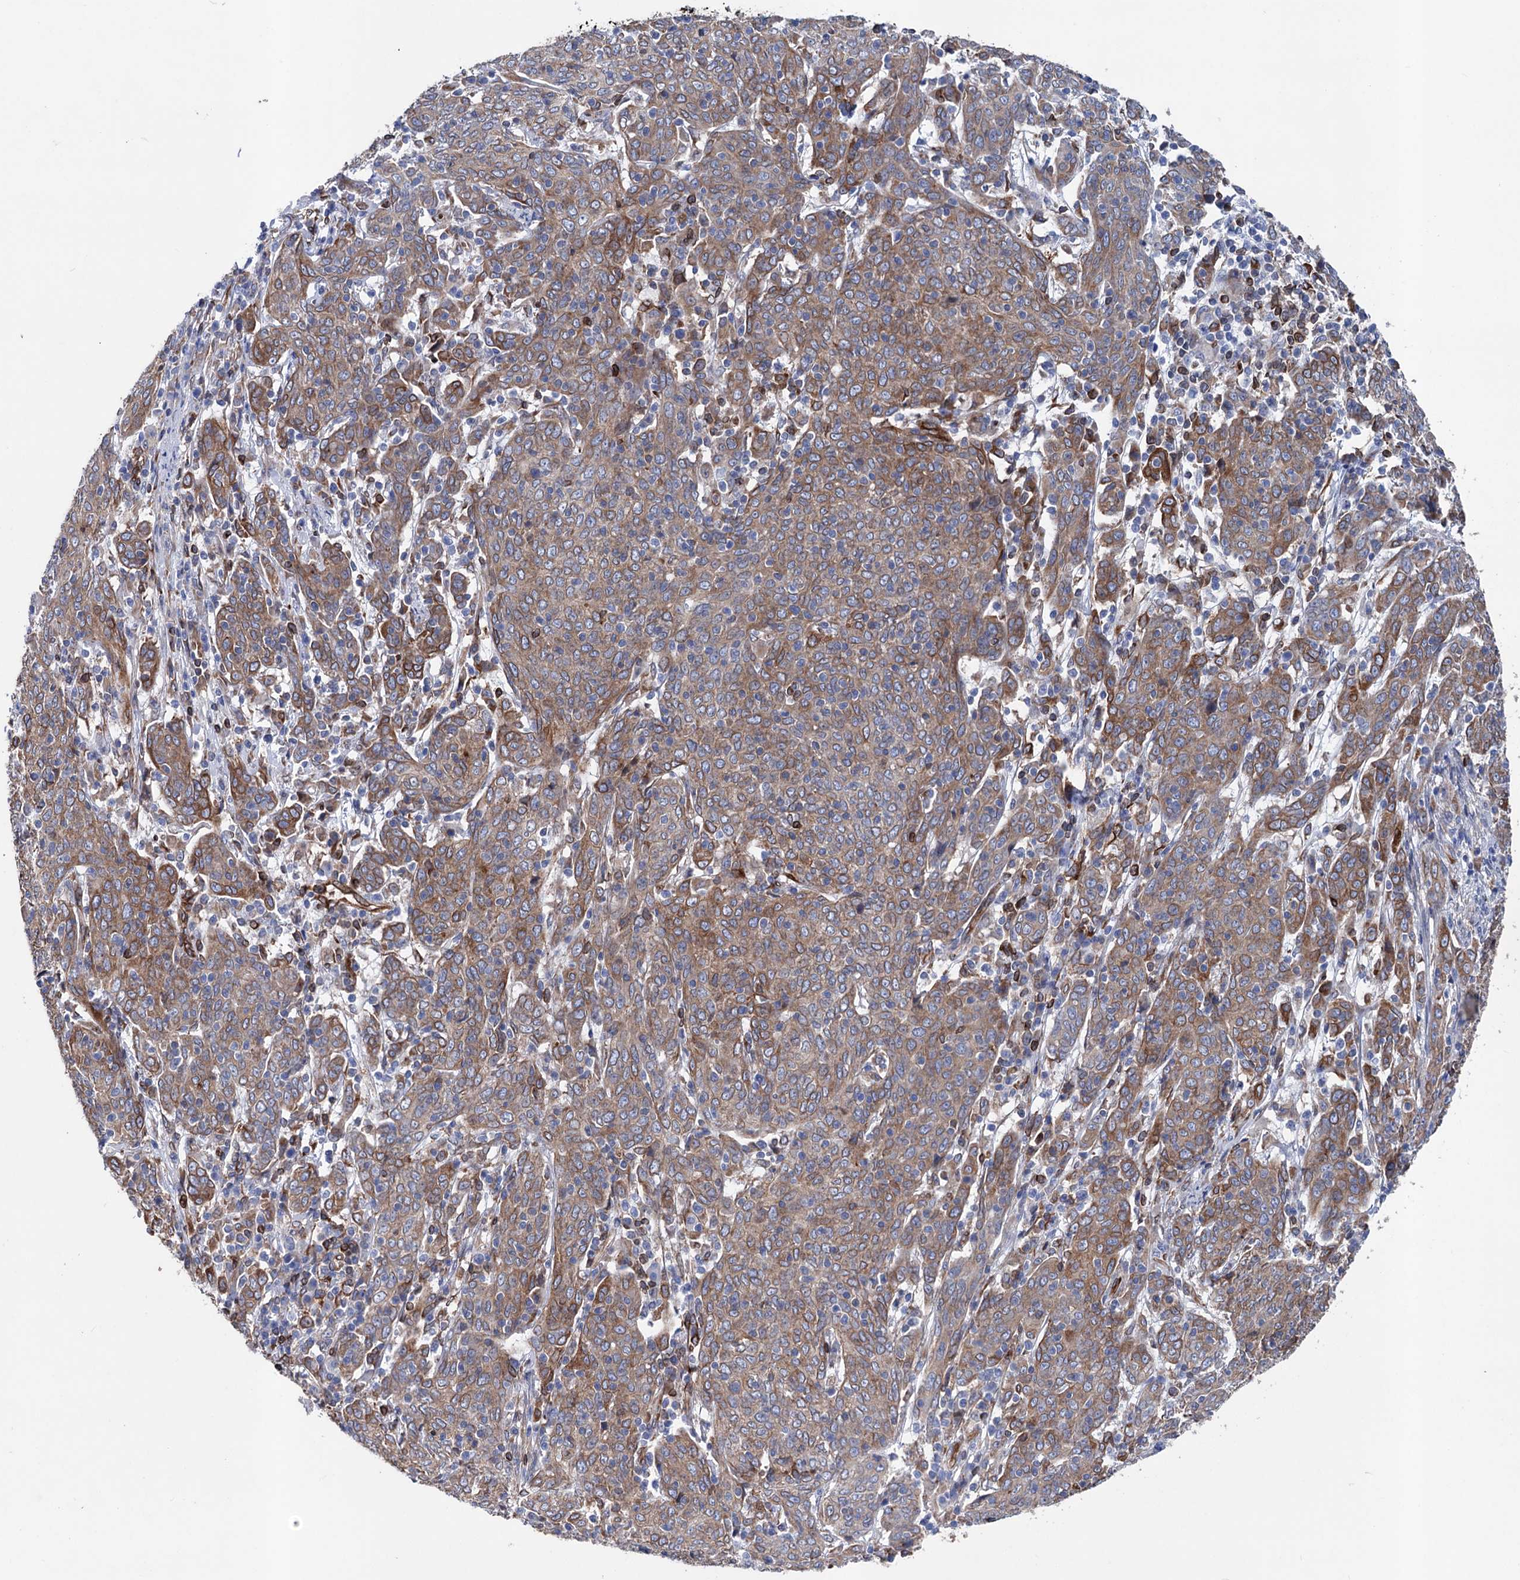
{"staining": {"intensity": "moderate", "quantity": ">75%", "location": "cytoplasmic/membranous"}, "tissue": "cervical cancer", "cell_type": "Tumor cells", "image_type": "cancer", "snomed": [{"axis": "morphology", "description": "Squamous cell carcinoma, NOS"}, {"axis": "topography", "description": "Cervix"}], "caption": "Squamous cell carcinoma (cervical) stained with DAB immunohistochemistry reveals medium levels of moderate cytoplasmic/membranous expression in about >75% of tumor cells.", "gene": "STING1", "patient": {"sex": "female", "age": 67}}